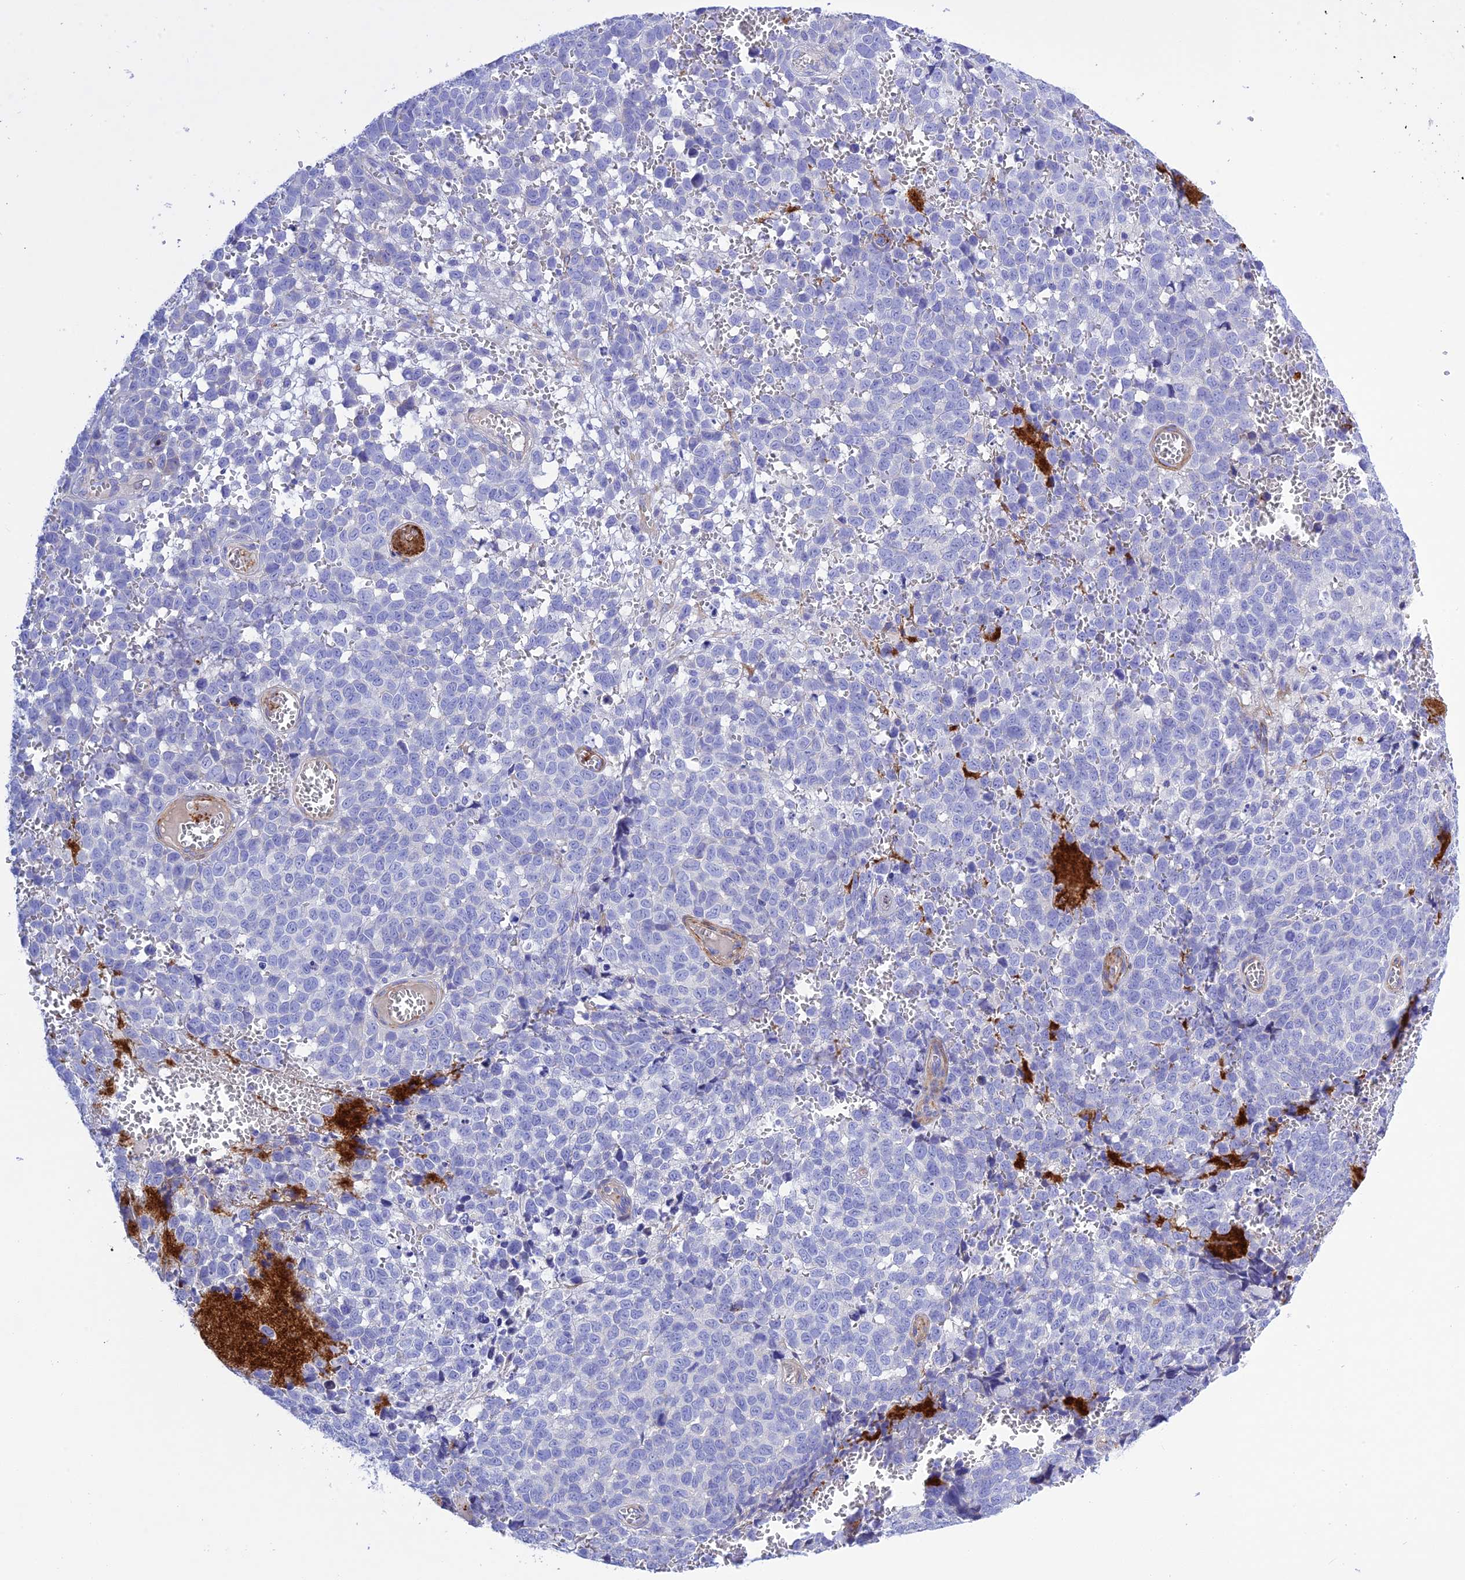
{"staining": {"intensity": "negative", "quantity": "none", "location": "none"}, "tissue": "melanoma", "cell_type": "Tumor cells", "image_type": "cancer", "snomed": [{"axis": "morphology", "description": "Malignant melanoma, NOS"}, {"axis": "topography", "description": "Nose, NOS"}], "caption": "Histopathology image shows no significant protein expression in tumor cells of melanoma.", "gene": "FRA10AC1", "patient": {"sex": "female", "age": 48}}